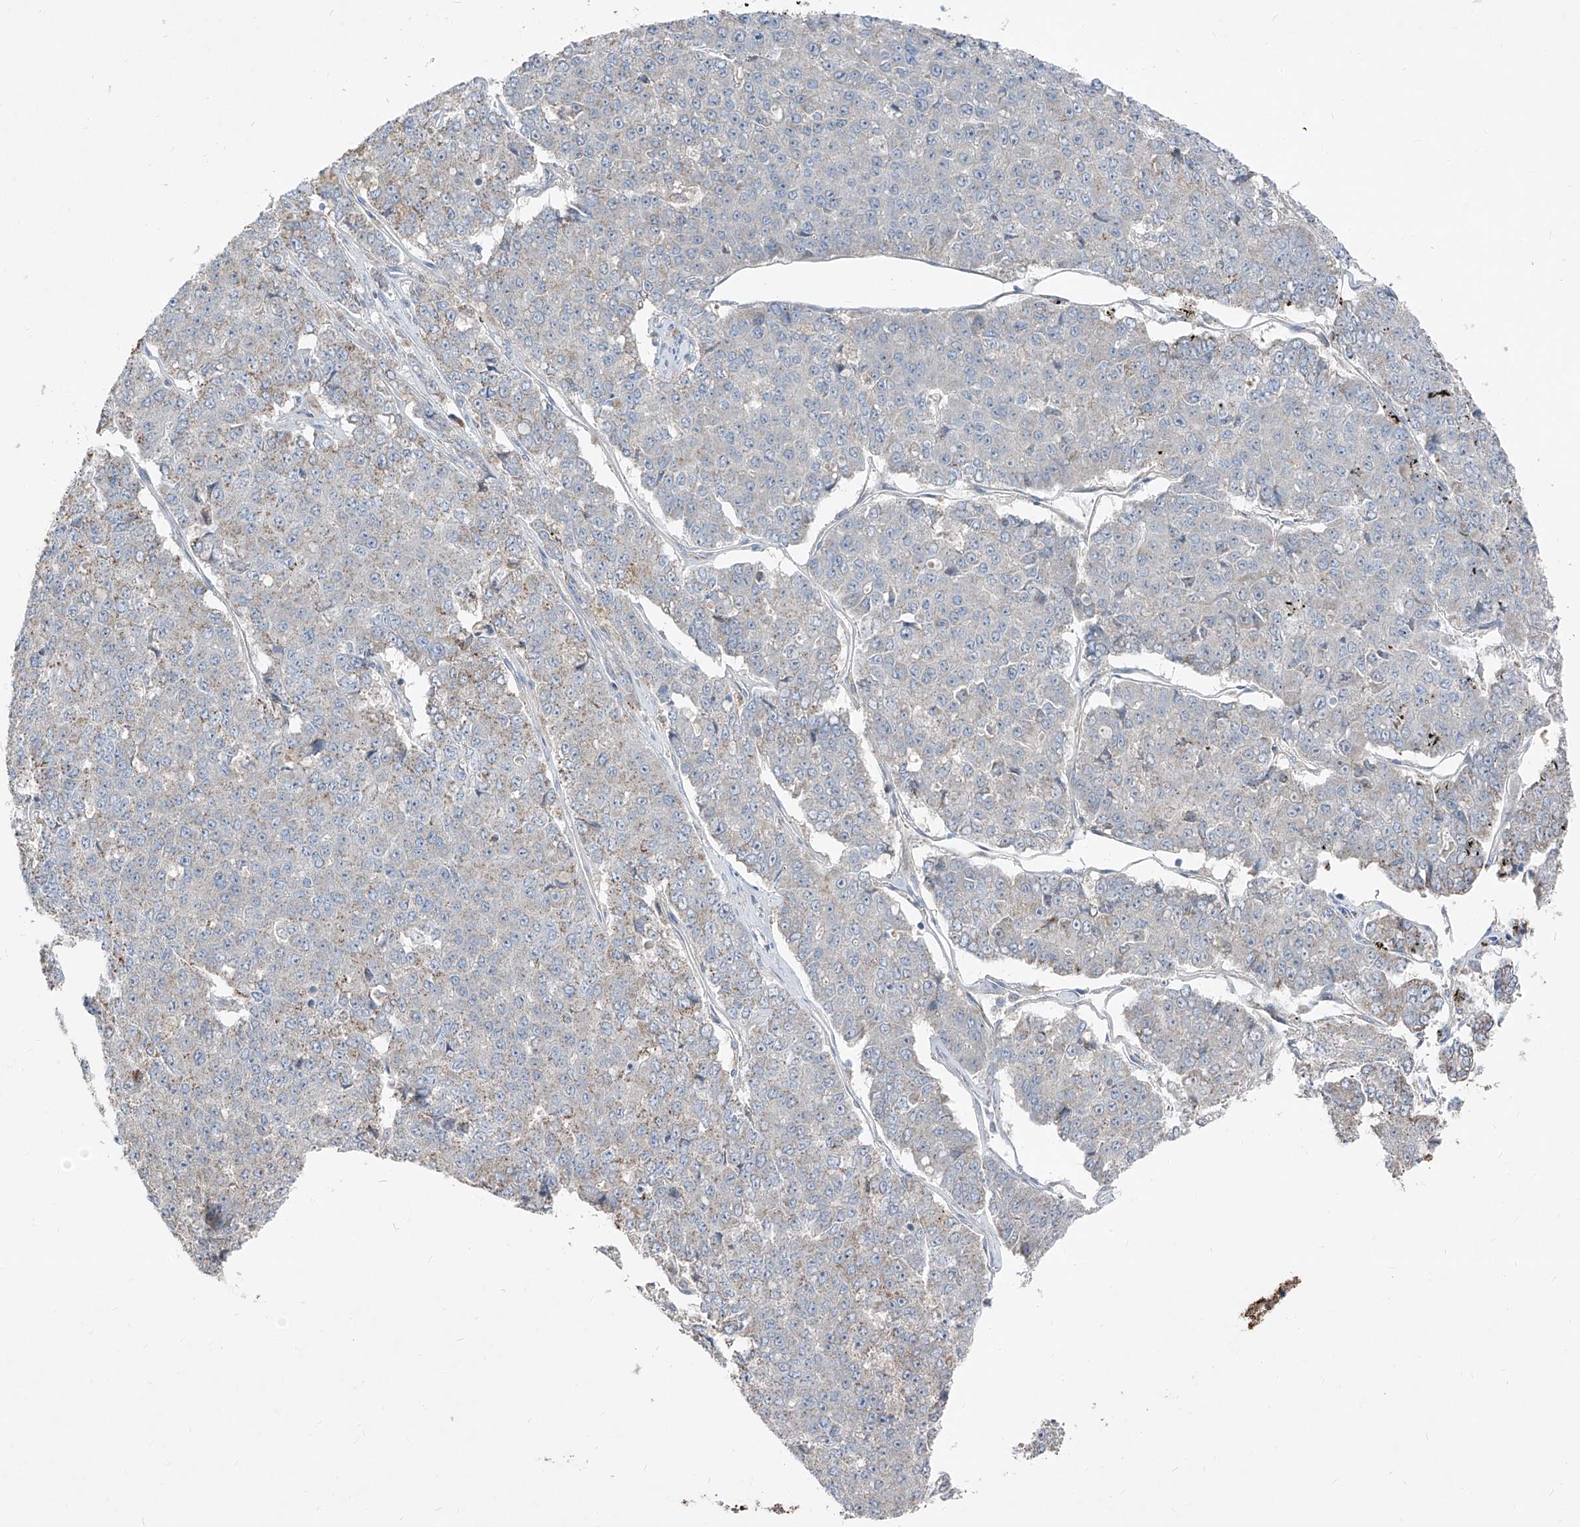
{"staining": {"intensity": "weak", "quantity": "<25%", "location": "cytoplasmic/membranous"}, "tissue": "pancreatic cancer", "cell_type": "Tumor cells", "image_type": "cancer", "snomed": [{"axis": "morphology", "description": "Adenocarcinoma, NOS"}, {"axis": "topography", "description": "Pancreas"}], "caption": "Immunohistochemical staining of pancreatic cancer shows no significant positivity in tumor cells.", "gene": "ABCD3", "patient": {"sex": "male", "age": 50}}